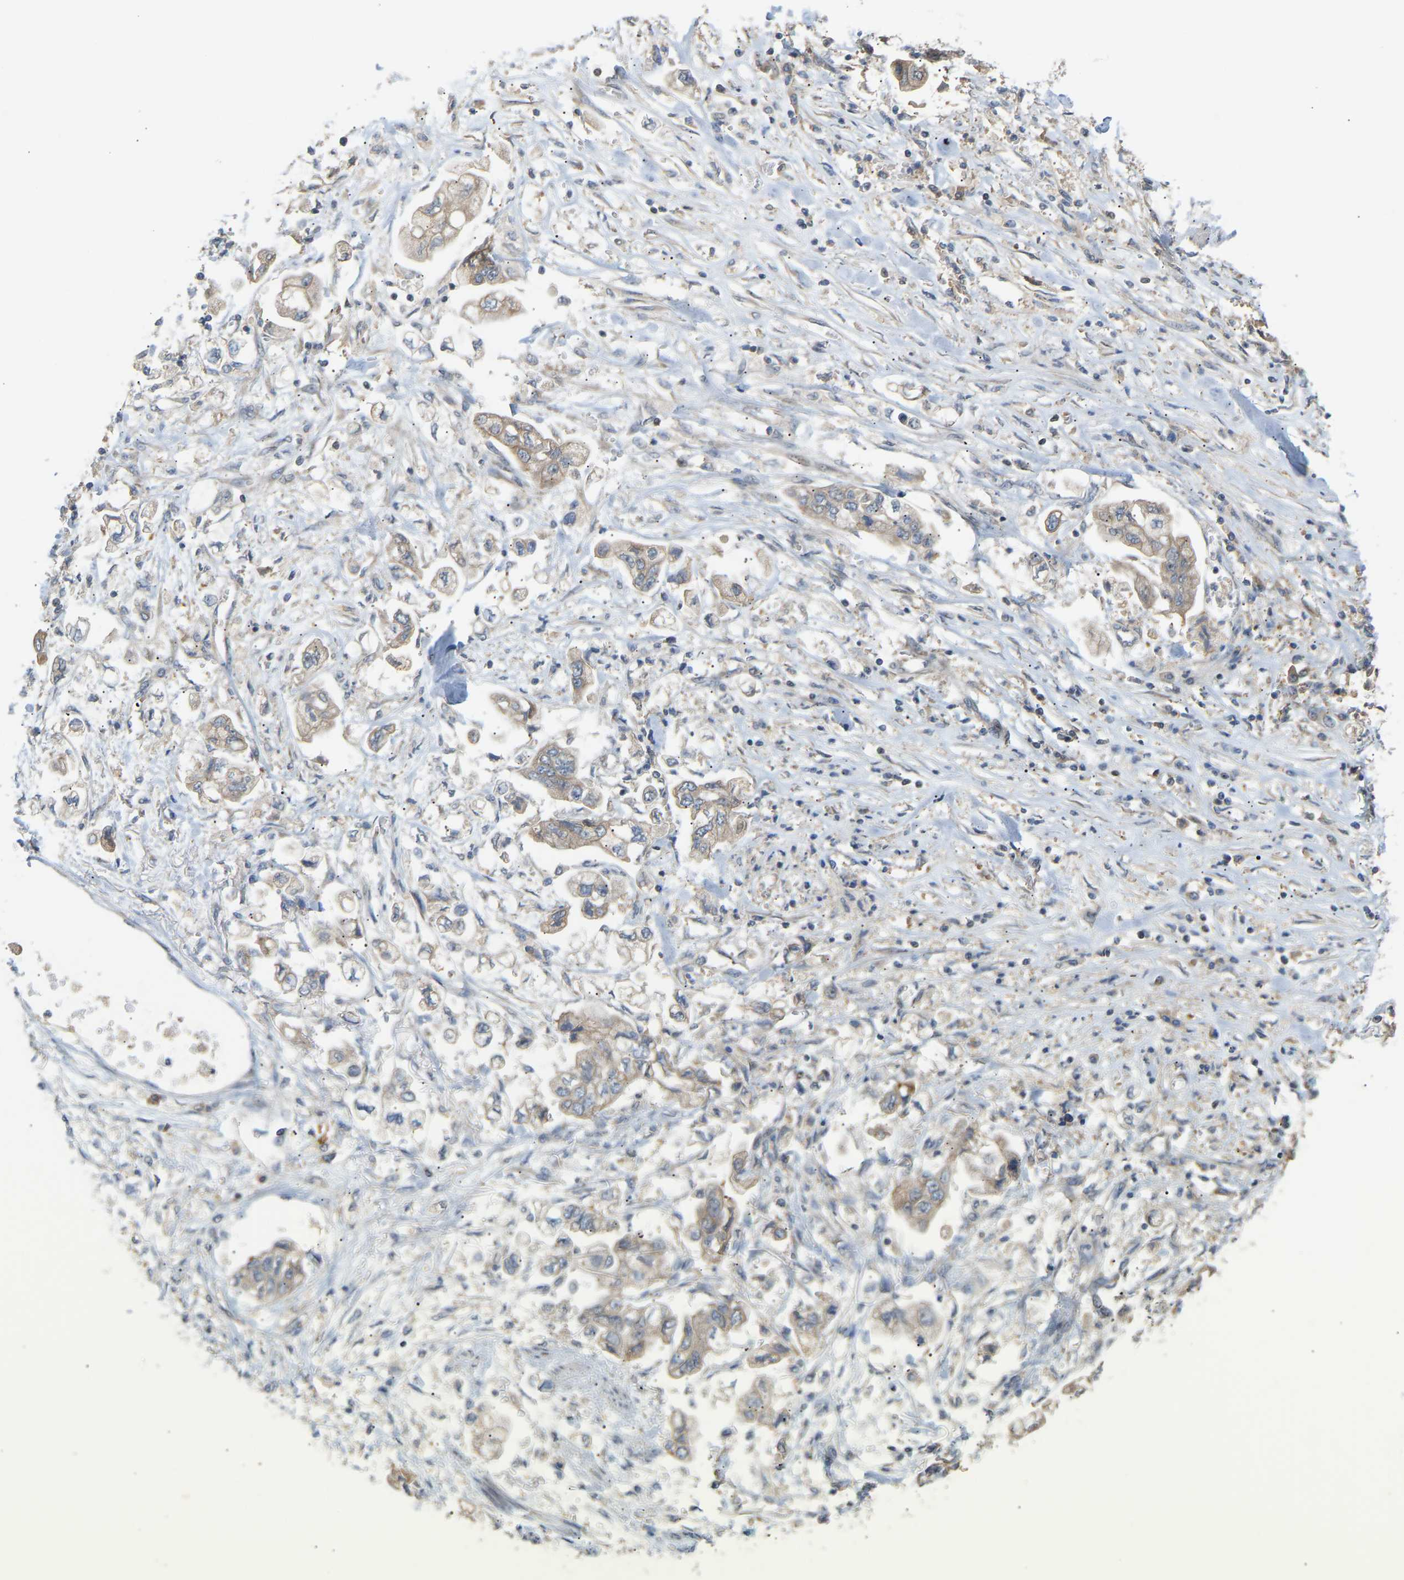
{"staining": {"intensity": "weak", "quantity": ">75%", "location": "cytoplasmic/membranous"}, "tissue": "stomach cancer", "cell_type": "Tumor cells", "image_type": "cancer", "snomed": [{"axis": "morphology", "description": "Normal tissue, NOS"}, {"axis": "morphology", "description": "Adenocarcinoma, NOS"}, {"axis": "topography", "description": "Stomach"}], "caption": "Adenocarcinoma (stomach) stained for a protein (brown) demonstrates weak cytoplasmic/membranous positive staining in about >75% of tumor cells.", "gene": "PTPN4", "patient": {"sex": "male", "age": 62}}